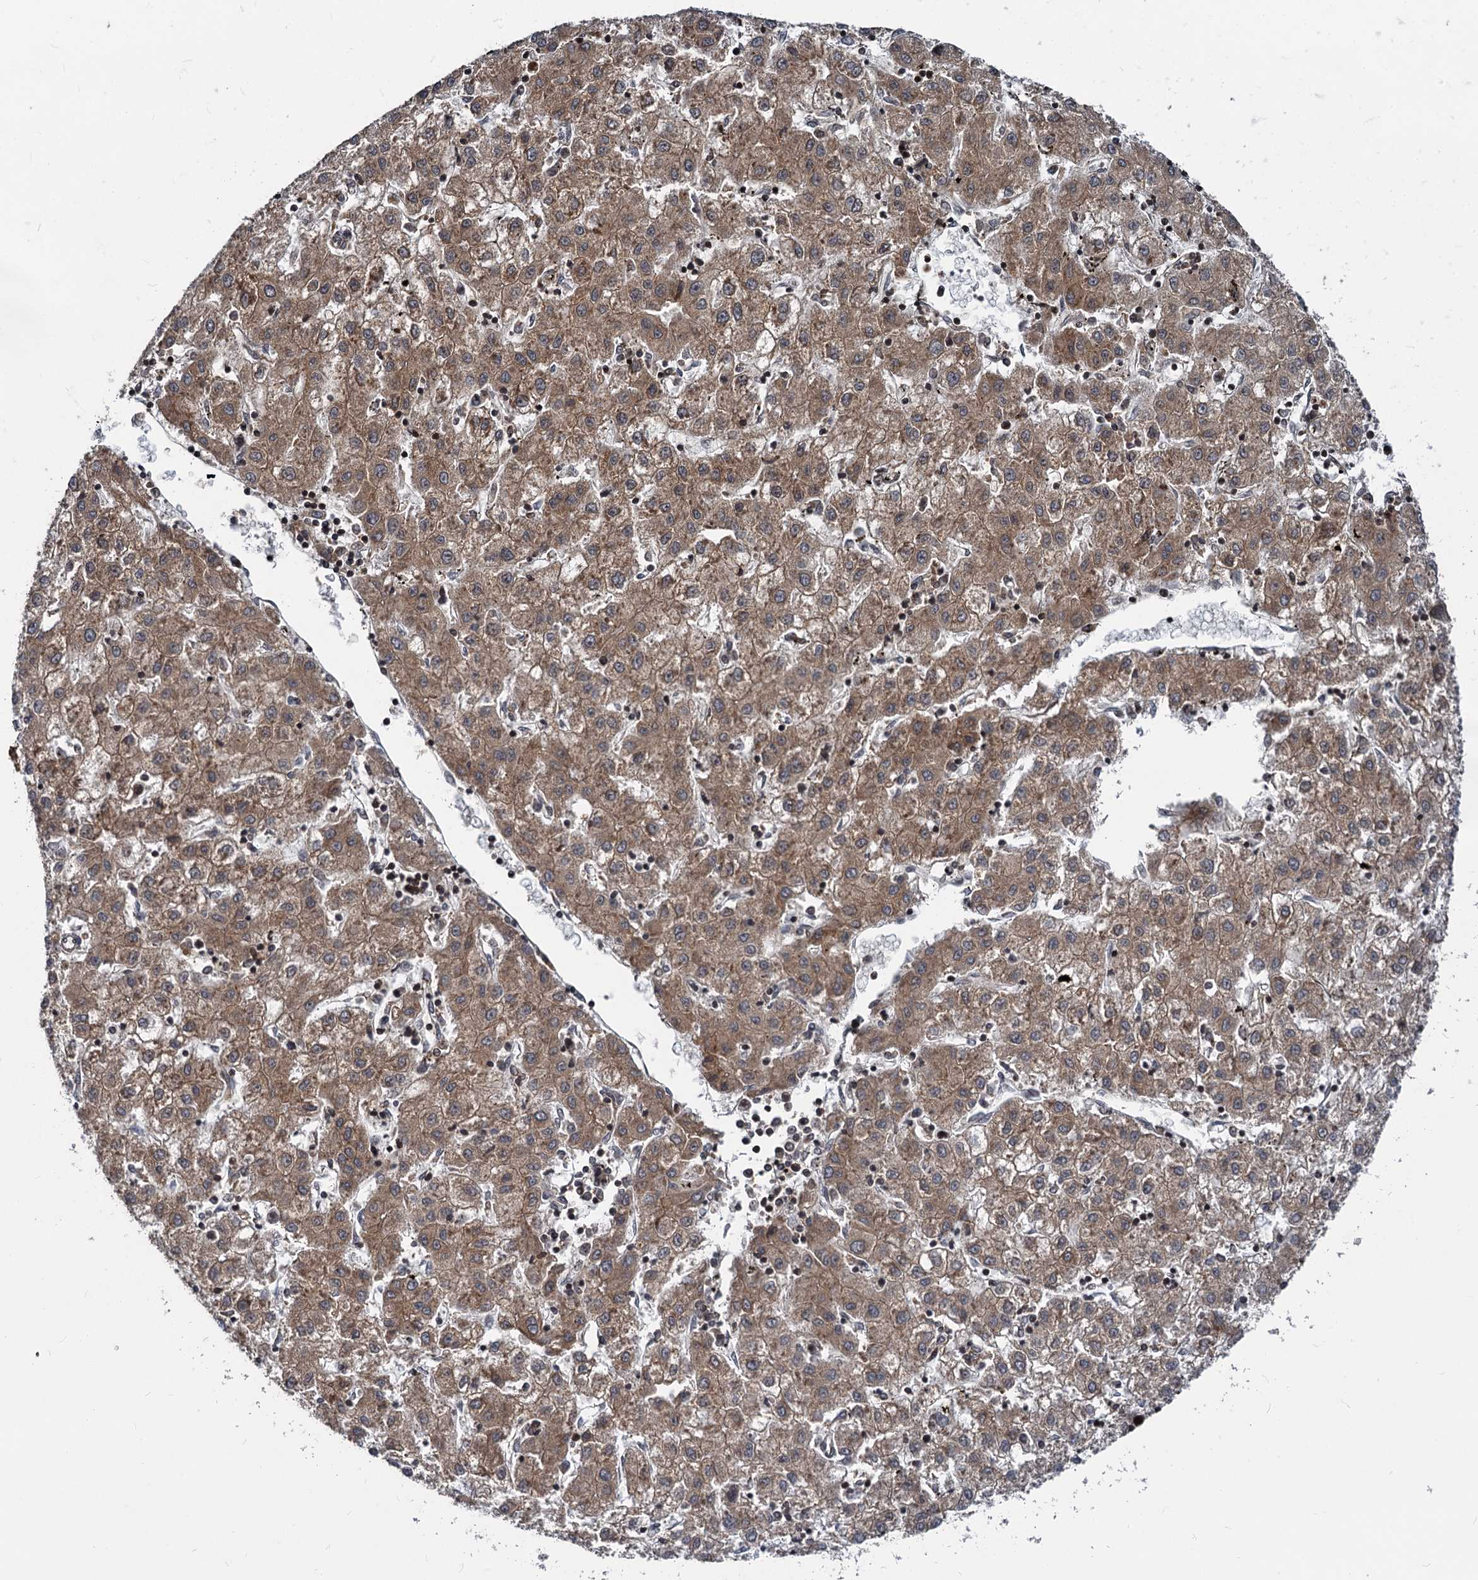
{"staining": {"intensity": "moderate", "quantity": ">75%", "location": "cytoplasmic/membranous"}, "tissue": "liver cancer", "cell_type": "Tumor cells", "image_type": "cancer", "snomed": [{"axis": "morphology", "description": "Carcinoma, Hepatocellular, NOS"}, {"axis": "topography", "description": "Liver"}], "caption": "Immunohistochemistry histopathology image of neoplastic tissue: liver cancer stained using immunohistochemistry shows medium levels of moderate protein expression localized specifically in the cytoplasmic/membranous of tumor cells, appearing as a cytoplasmic/membranous brown color.", "gene": "STIM1", "patient": {"sex": "male", "age": 72}}